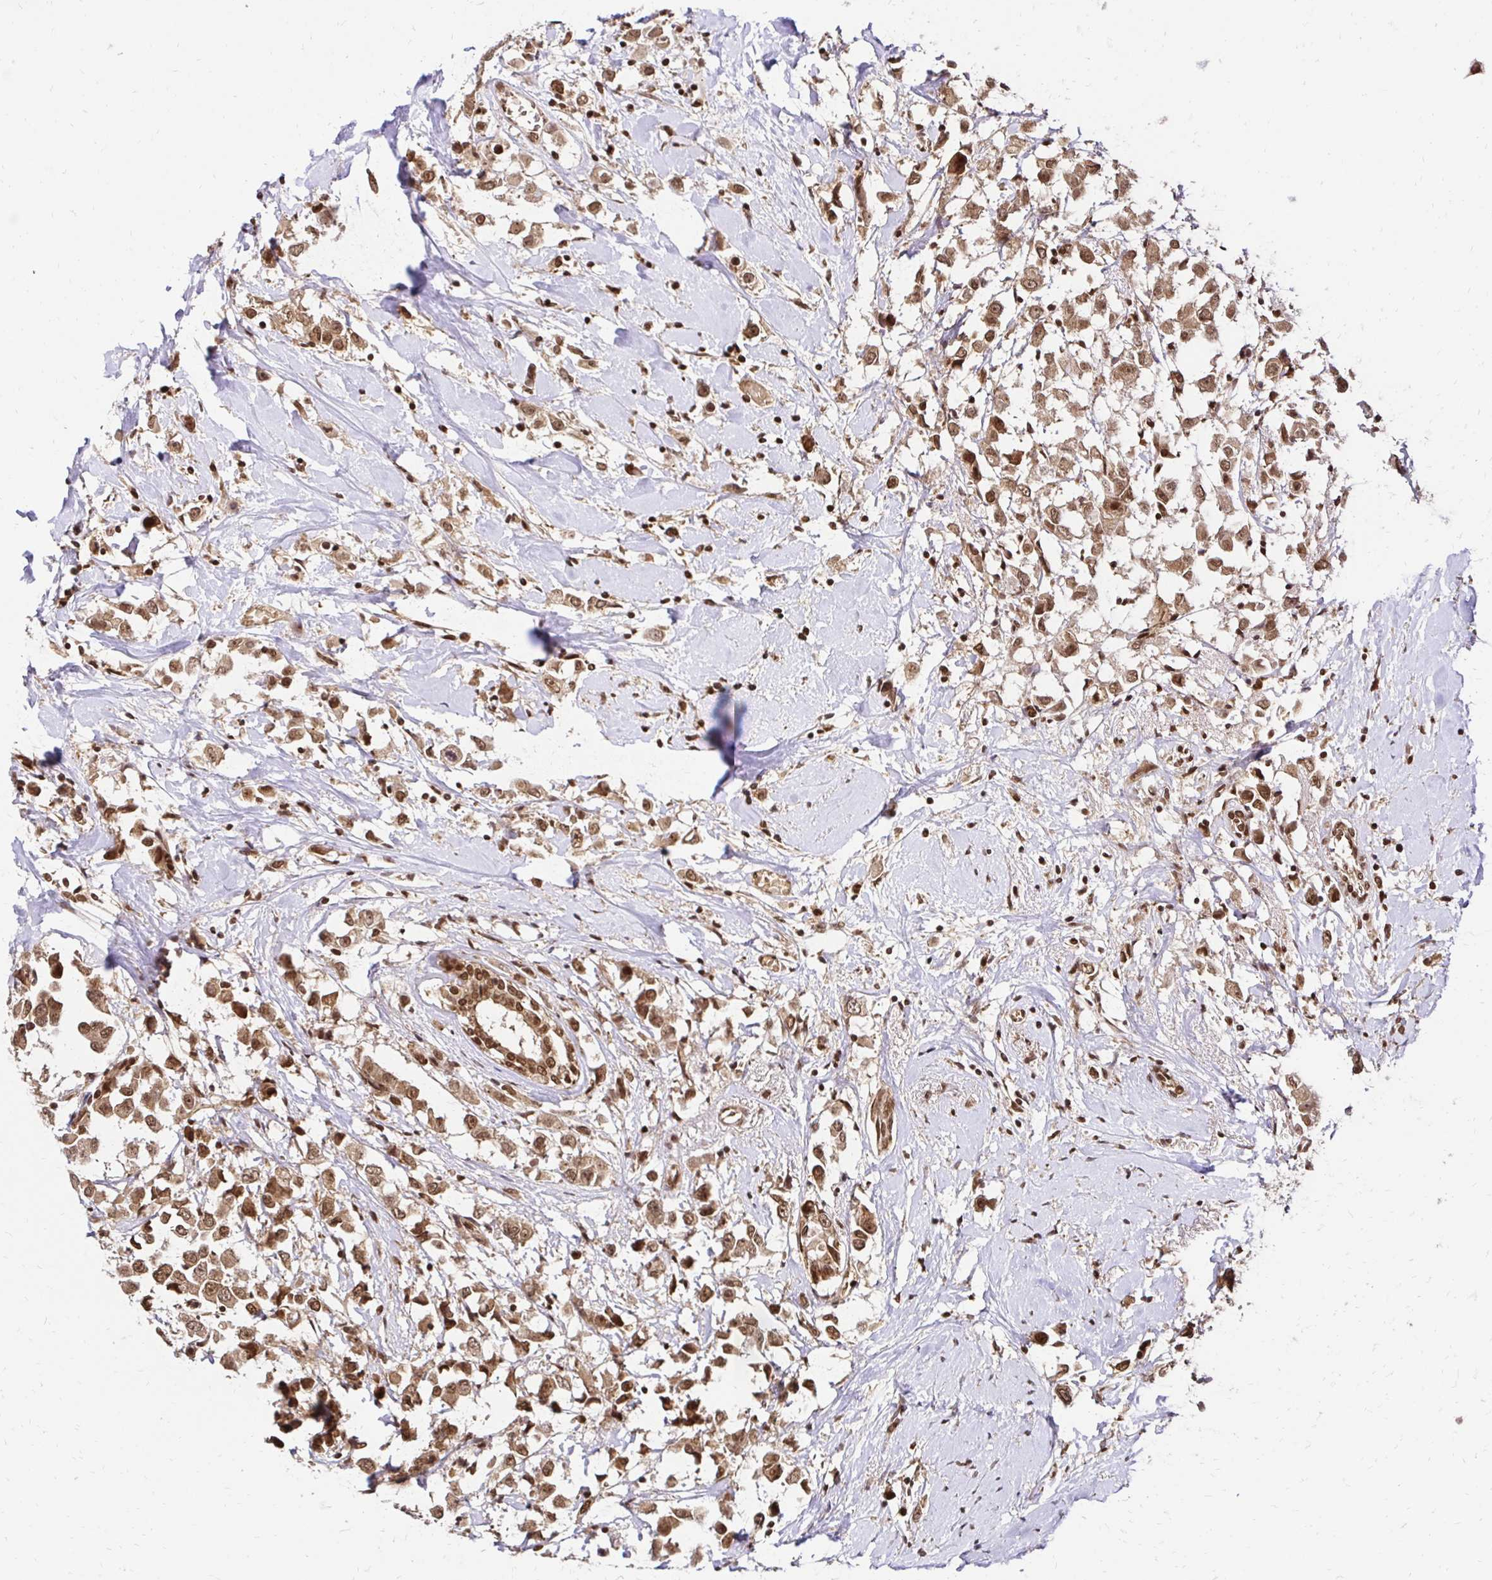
{"staining": {"intensity": "moderate", "quantity": ">75%", "location": "cytoplasmic/membranous,nuclear"}, "tissue": "breast cancer", "cell_type": "Tumor cells", "image_type": "cancer", "snomed": [{"axis": "morphology", "description": "Duct carcinoma"}, {"axis": "topography", "description": "Breast"}], "caption": "Protein expression by IHC shows moderate cytoplasmic/membranous and nuclear expression in approximately >75% of tumor cells in breast cancer (infiltrating ductal carcinoma). (Stains: DAB (3,3'-diaminobenzidine) in brown, nuclei in blue, Microscopy: brightfield microscopy at high magnification).", "gene": "GLYR1", "patient": {"sex": "female", "age": 61}}